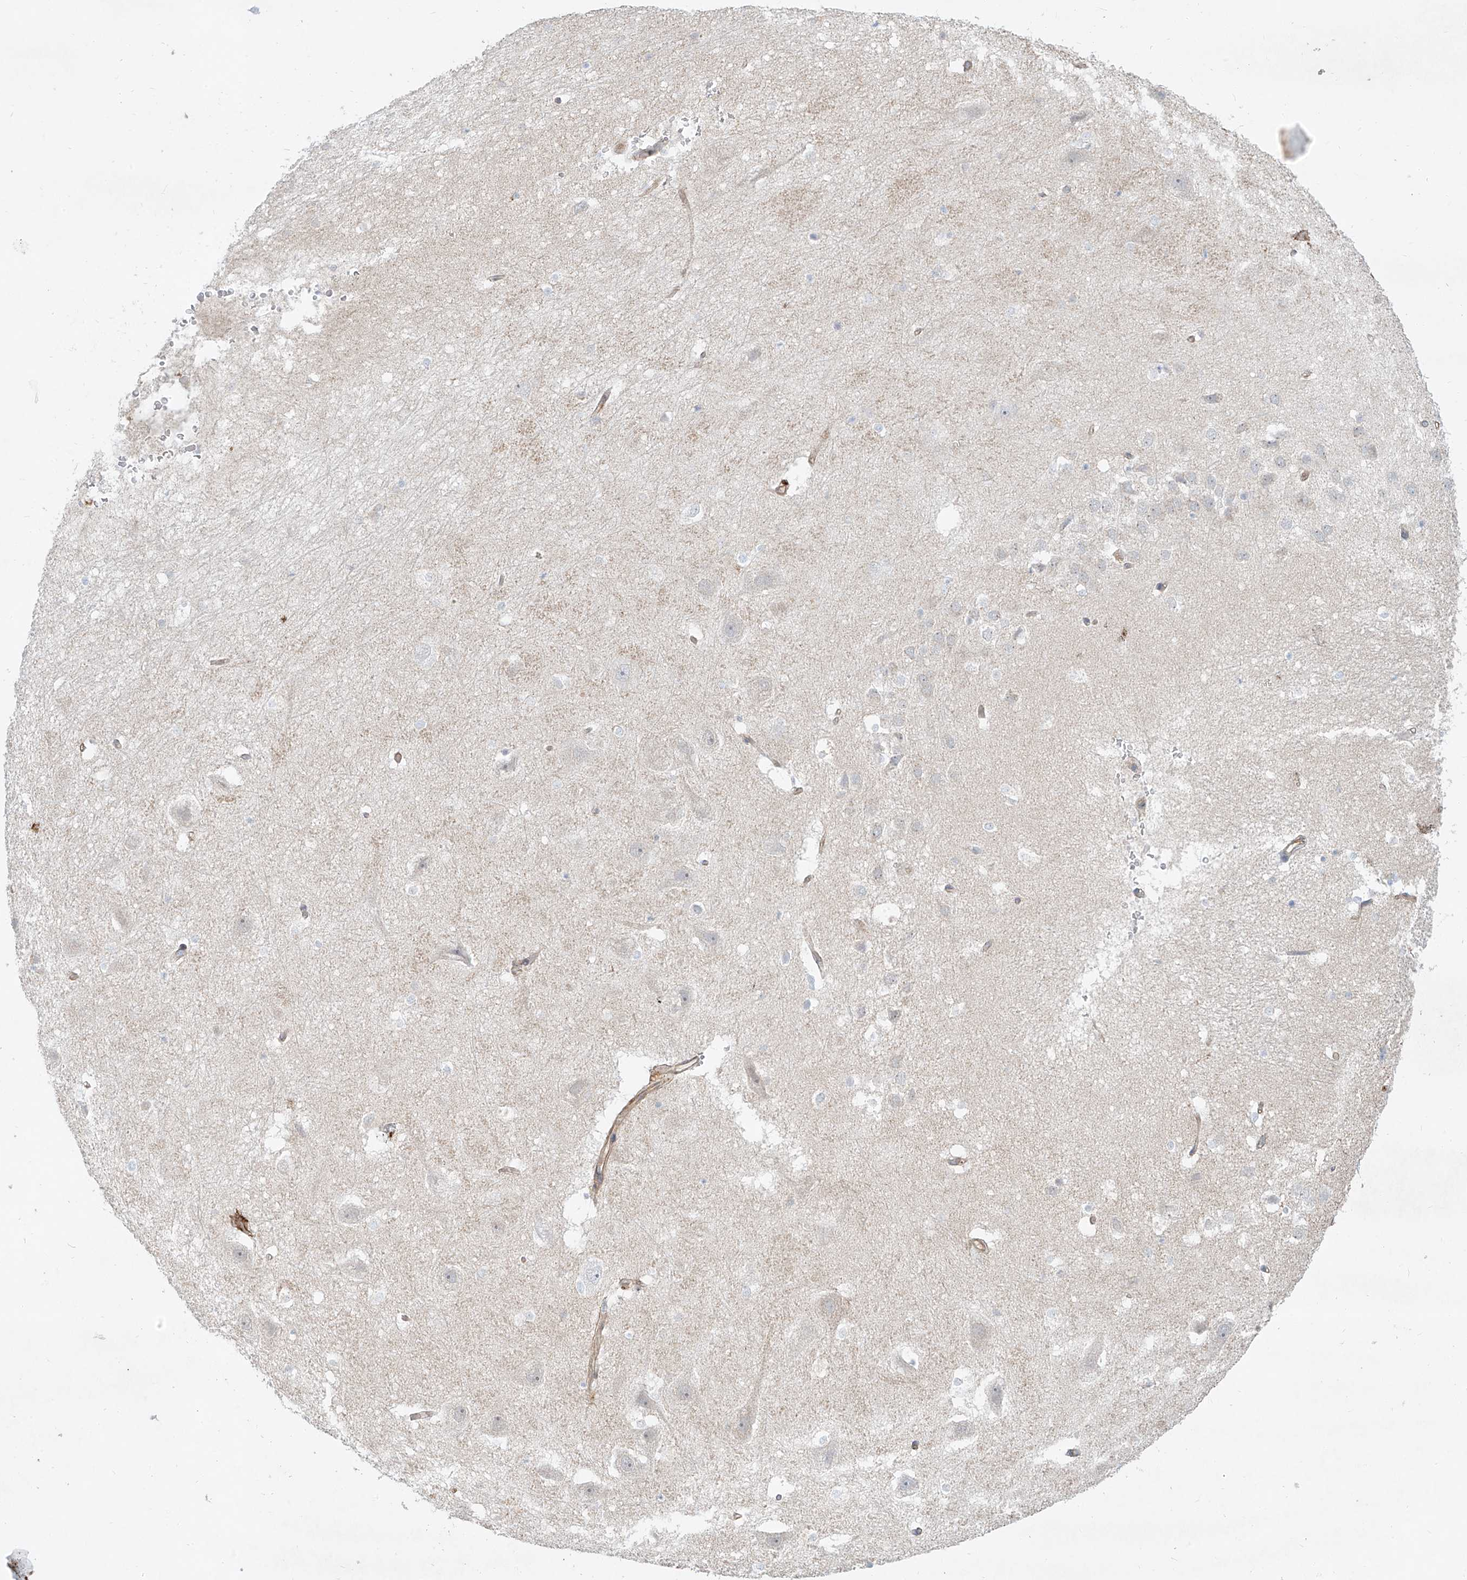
{"staining": {"intensity": "negative", "quantity": "none", "location": "none"}, "tissue": "hippocampus", "cell_type": "Glial cells", "image_type": "normal", "snomed": [{"axis": "morphology", "description": "Normal tissue, NOS"}, {"axis": "topography", "description": "Hippocampus"}], "caption": "Glial cells show no significant expression in benign hippocampus. The staining is performed using DAB (3,3'-diaminobenzidine) brown chromogen with nuclei counter-stained in using hematoxylin.", "gene": "AJM1", "patient": {"sex": "female", "age": 52}}